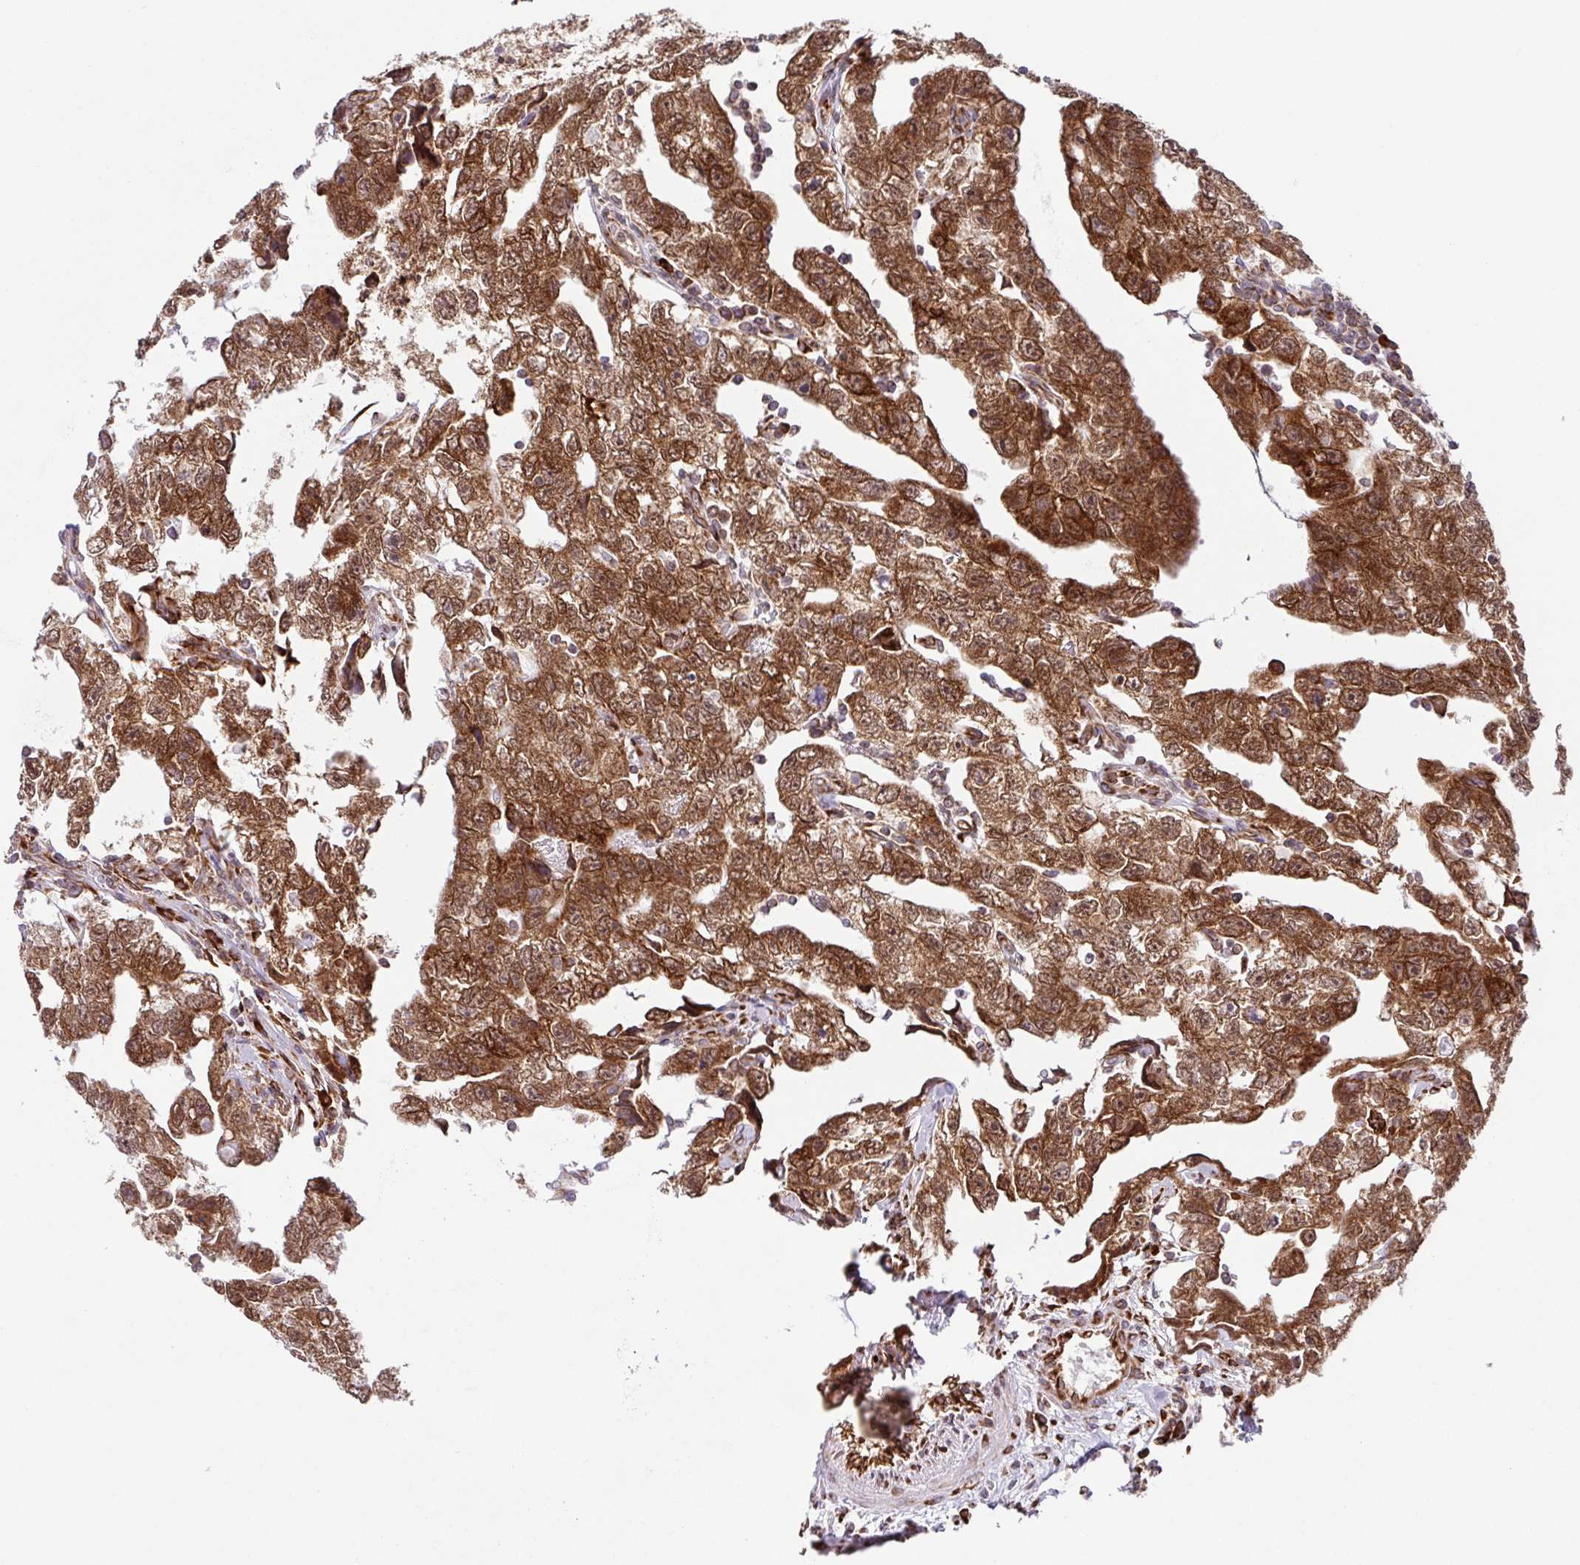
{"staining": {"intensity": "strong", "quantity": ">75%", "location": "cytoplasmic/membranous"}, "tissue": "testis cancer", "cell_type": "Tumor cells", "image_type": "cancer", "snomed": [{"axis": "morphology", "description": "Carcinoma, Embryonal, NOS"}, {"axis": "topography", "description": "Testis"}], "caption": "IHC micrograph of neoplastic tissue: testis cancer stained using immunohistochemistry (IHC) demonstrates high levels of strong protein expression localized specifically in the cytoplasmic/membranous of tumor cells, appearing as a cytoplasmic/membranous brown color.", "gene": "SLC39A7", "patient": {"sex": "male", "age": 22}}